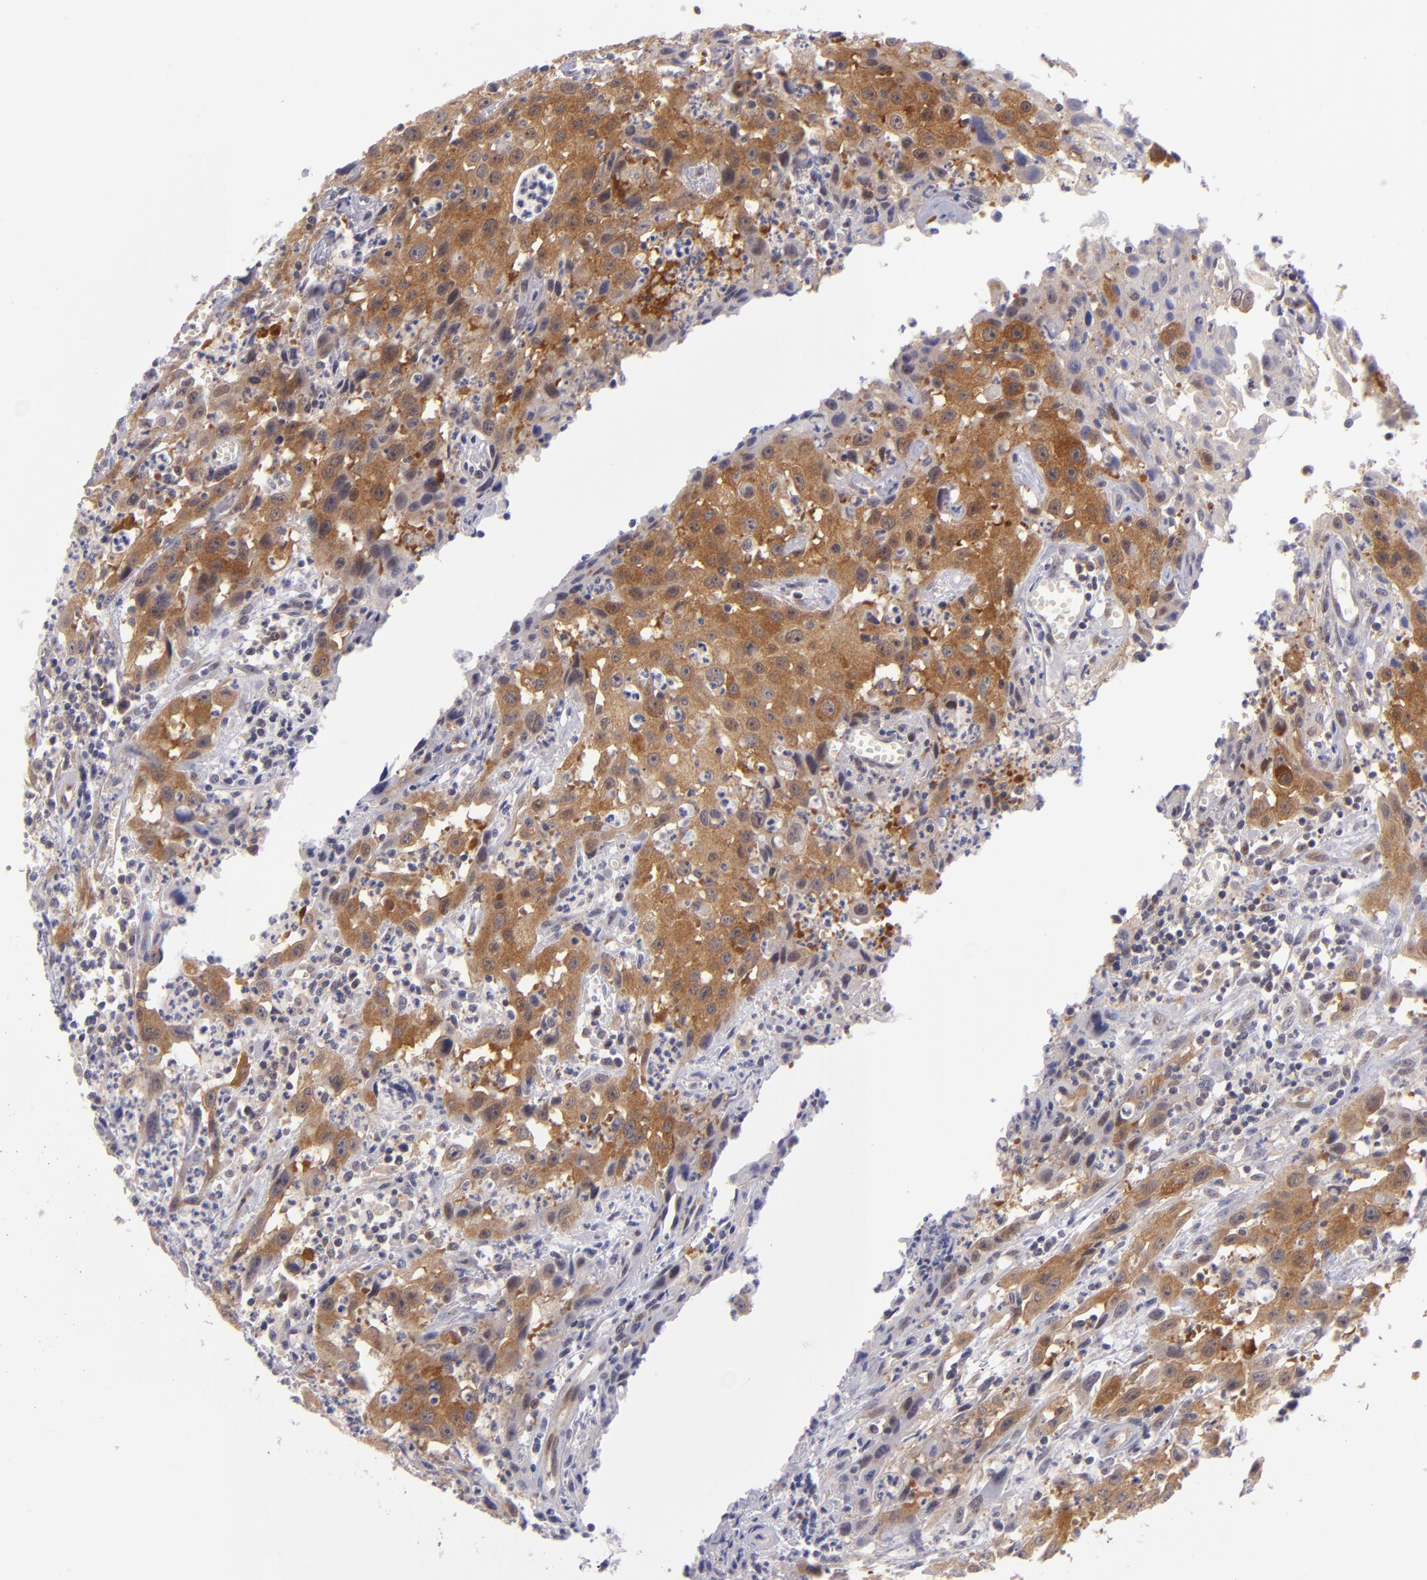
{"staining": {"intensity": "strong", "quantity": ">75%", "location": "cytoplasmic/membranous"}, "tissue": "urothelial cancer", "cell_type": "Tumor cells", "image_type": "cancer", "snomed": [{"axis": "morphology", "description": "Urothelial carcinoma, High grade"}, {"axis": "topography", "description": "Urinary bladder"}], "caption": "IHC of human urothelial carcinoma (high-grade) displays high levels of strong cytoplasmic/membranous positivity in approximately >75% of tumor cells.", "gene": "PTPN13", "patient": {"sex": "male", "age": 66}}